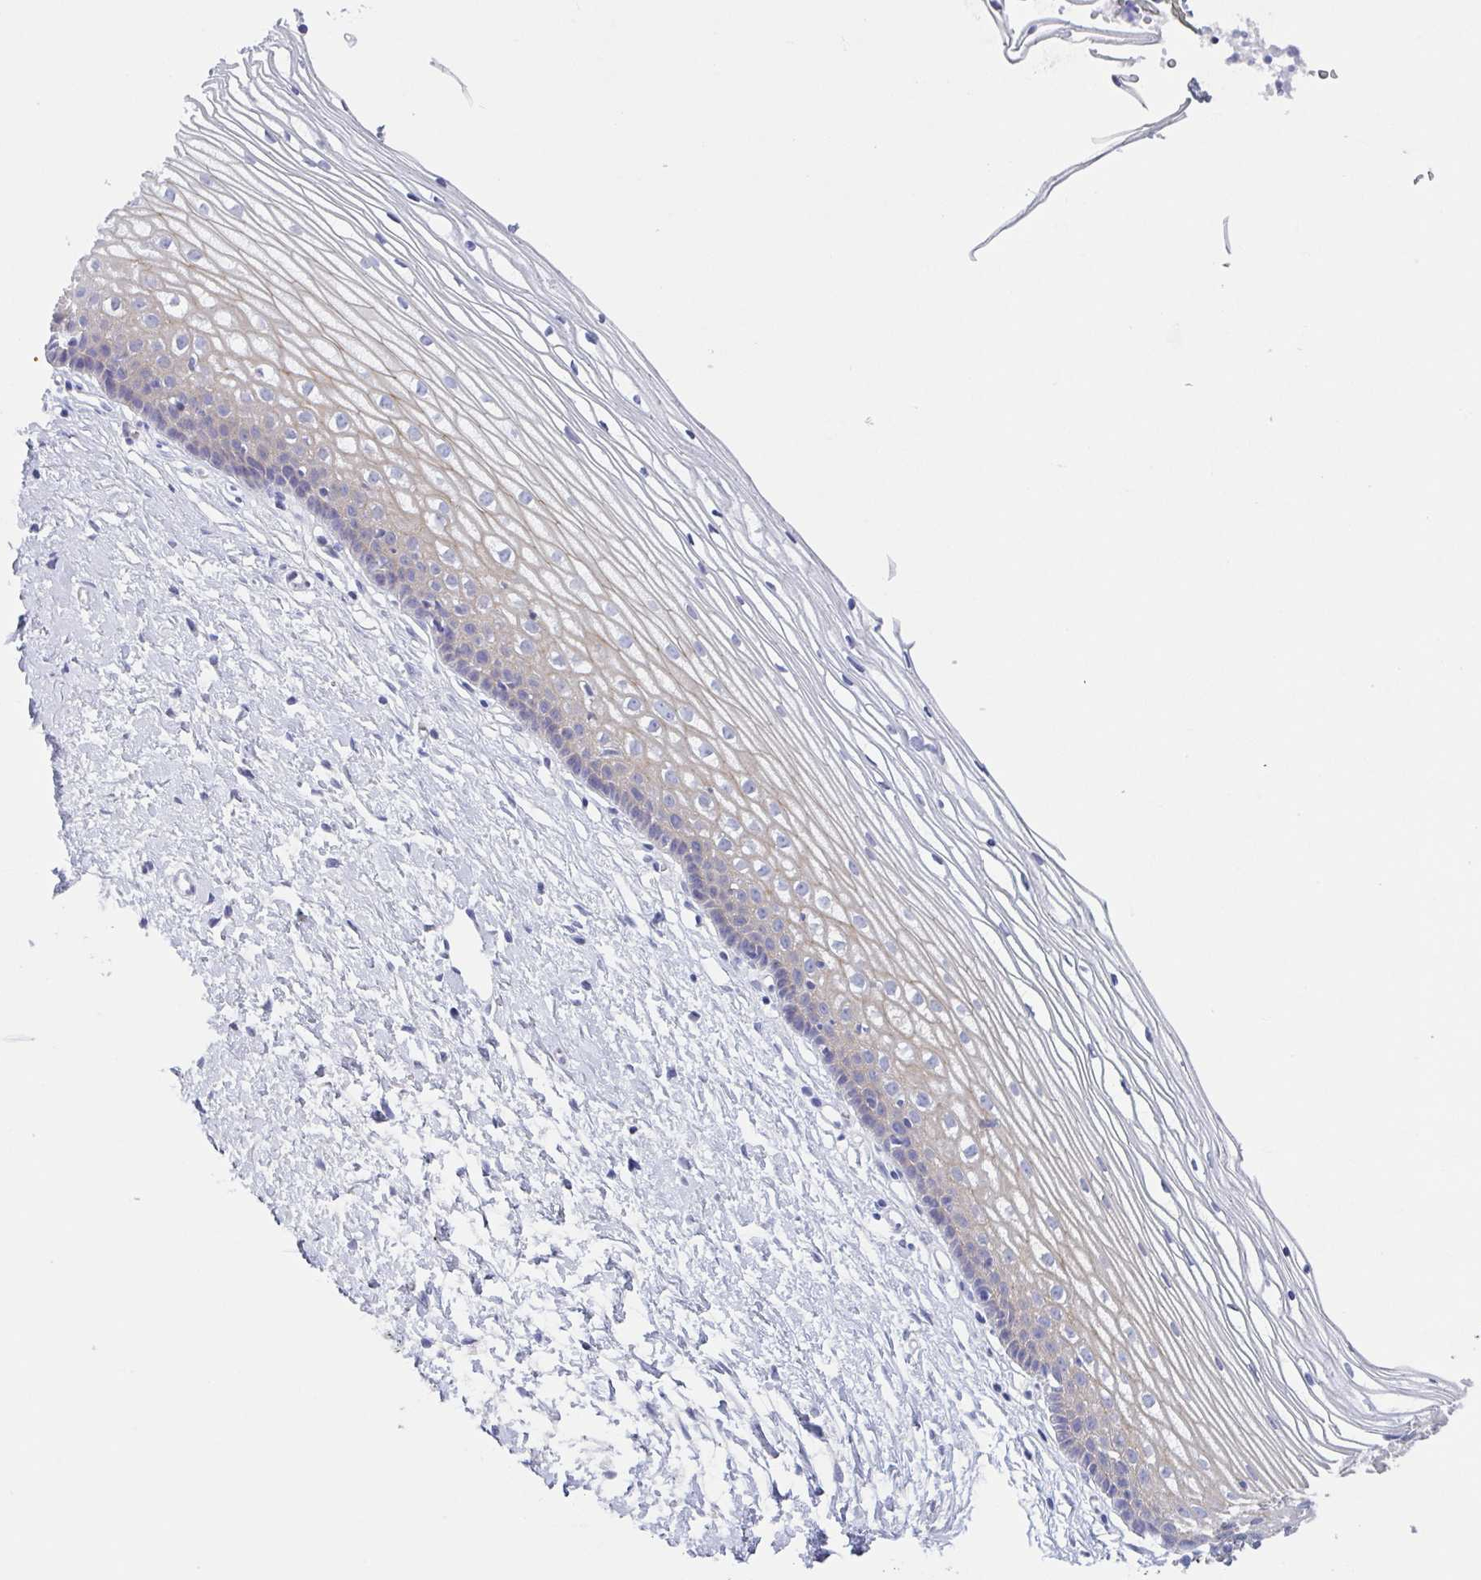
{"staining": {"intensity": "negative", "quantity": "none", "location": "none"}, "tissue": "cervix", "cell_type": "Glandular cells", "image_type": "normal", "snomed": [{"axis": "morphology", "description": "Normal tissue, NOS"}, {"axis": "topography", "description": "Cervix"}], "caption": "High power microscopy image of an immunohistochemistry image of normal cervix, revealing no significant staining in glandular cells.", "gene": "DYNC1I1", "patient": {"sex": "female", "age": 40}}